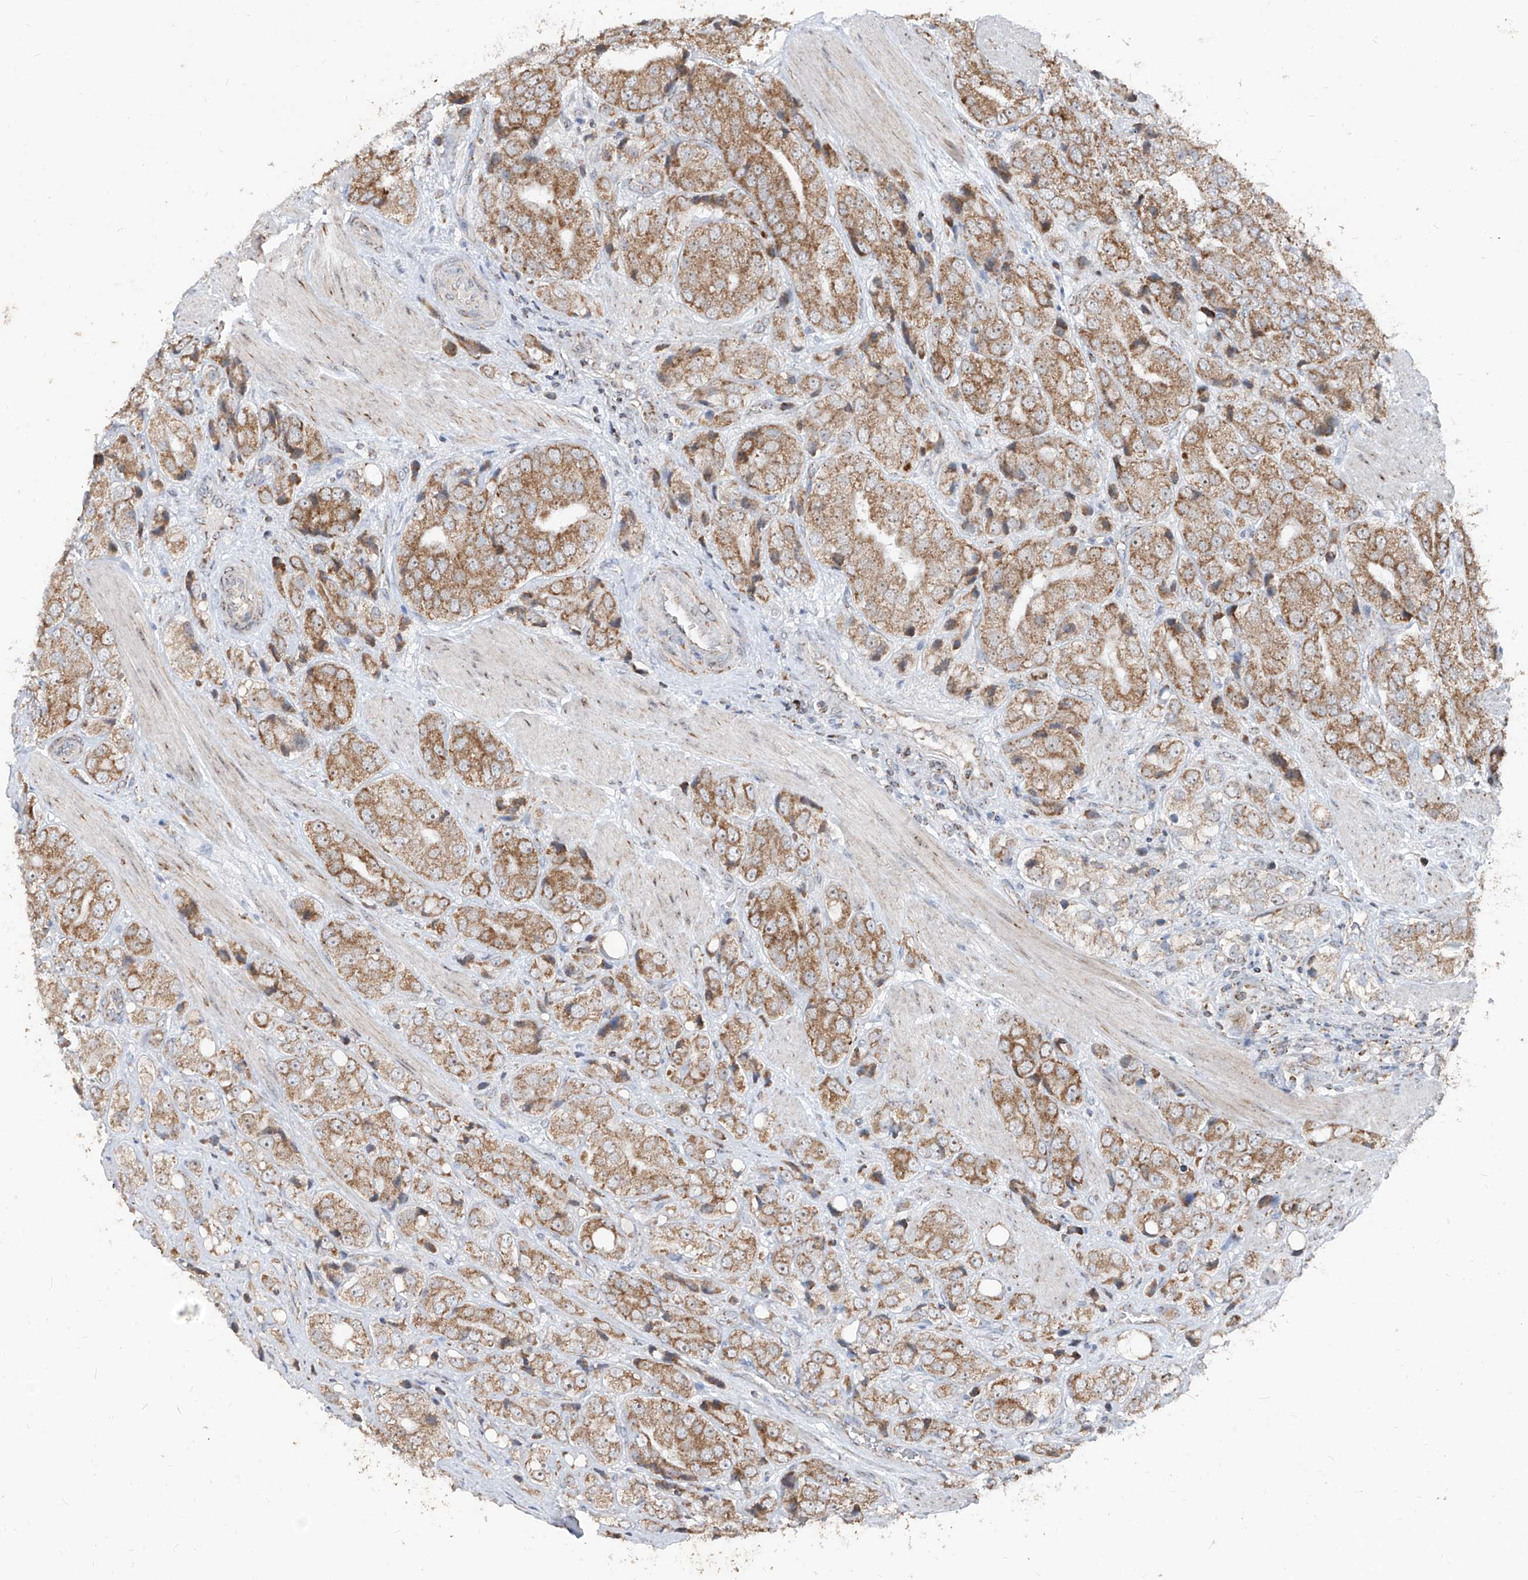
{"staining": {"intensity": "moderate", "quantity": ">75%", "location": "cytoplasmic/membranous"}, "tissue": "prostate cancer", "cell_type": "Tumor cells", "image_type": "cancer", "snomed": [{"axis": "morphology", "description": "Adenocarcinoma, High grade"}, {"axis": "topography", "description": "Prostate"}], "caption": "Prostate cancer (adenocarcinoma (high-grade)) stained with a protein marker shows moderate staining in tumor cells.", "gene": "NDUFB3", "patient": {"sex": "male", "age": 50}}